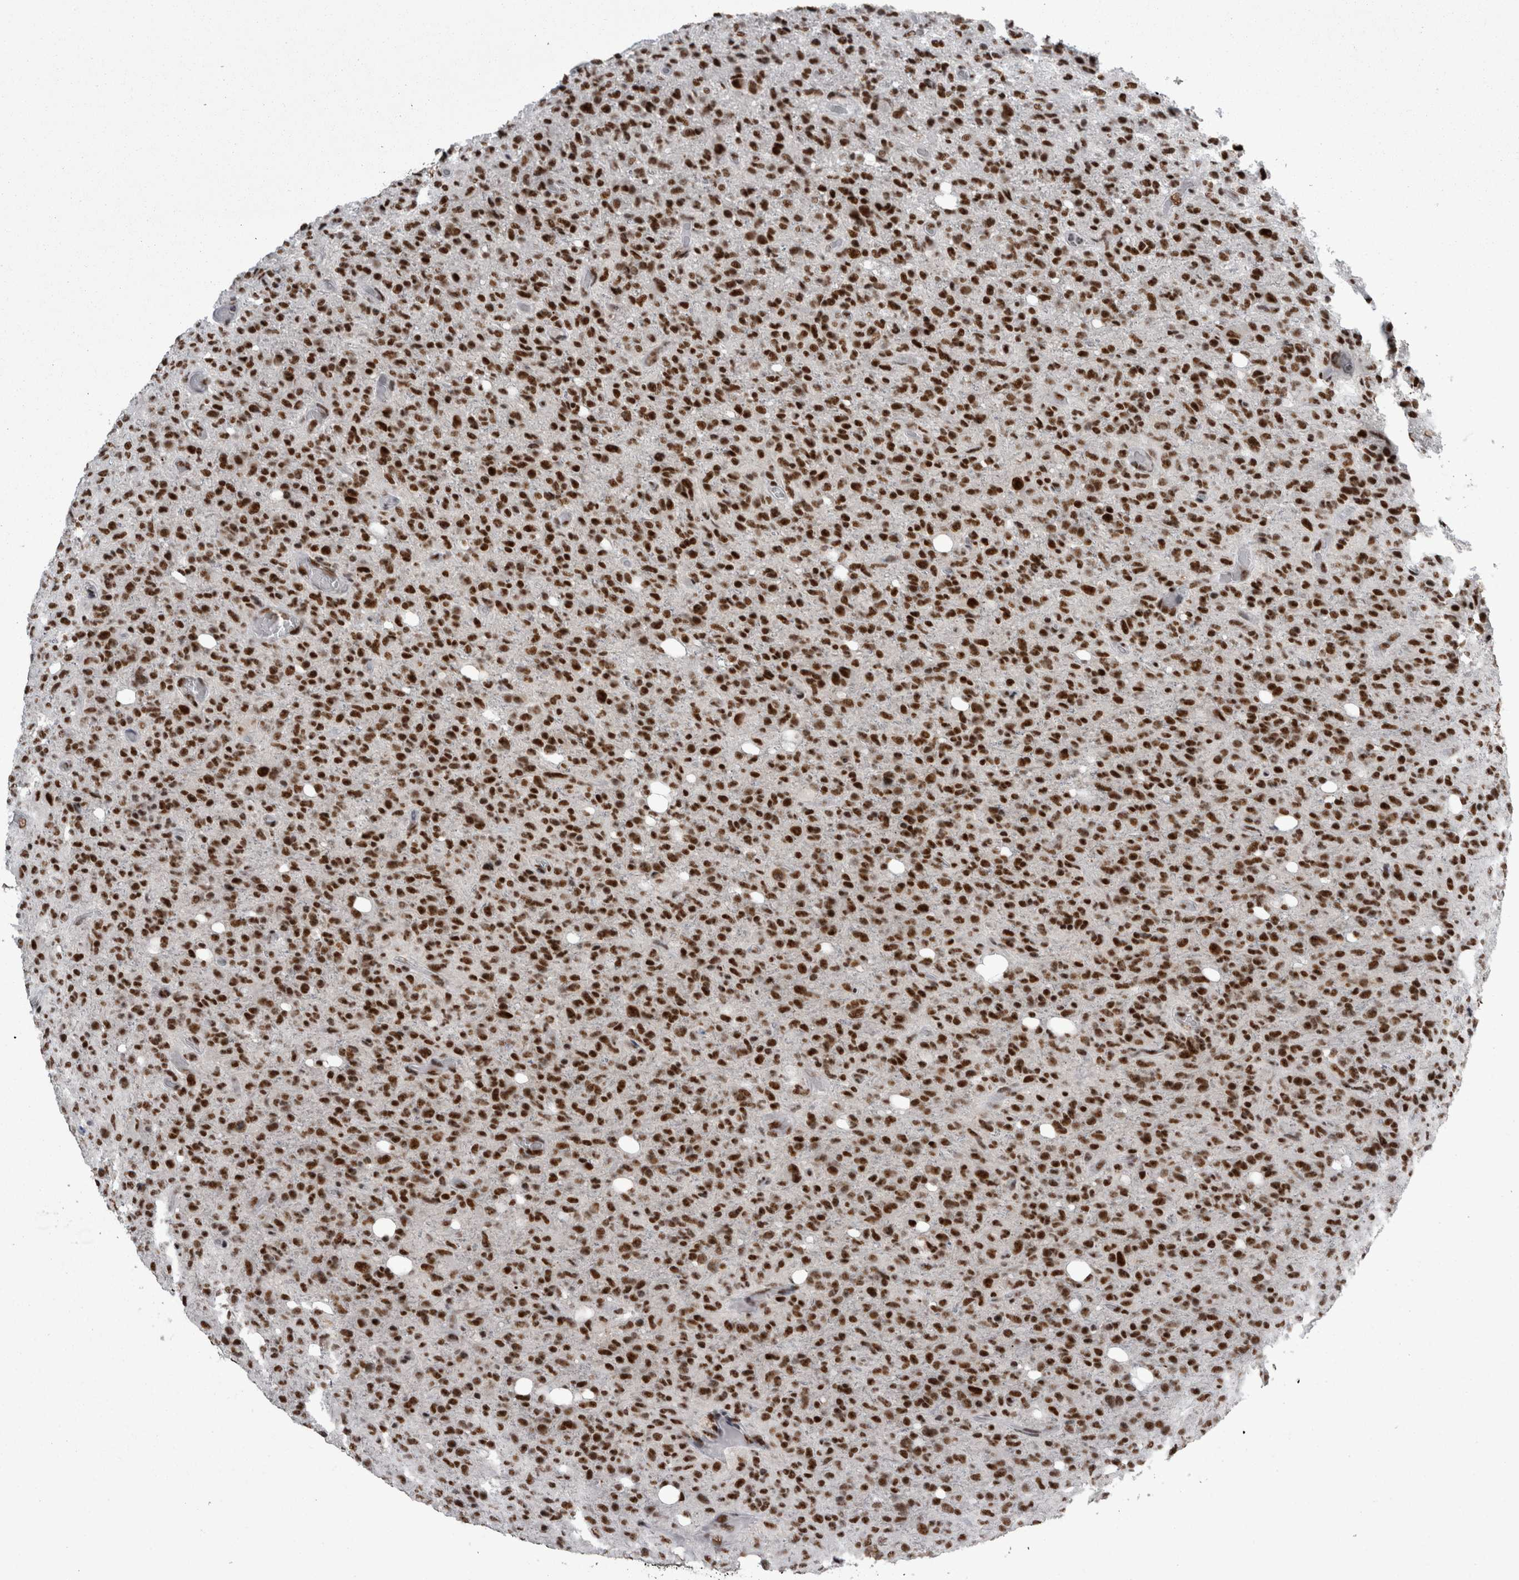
{"staining": {"intensity": "strong", "quantity": ">75%", "location": "nuclear"}, "tissue": "glioma", "cell_type": "Tumor cells", "image_type": "cancer", "snomed": [{"axis": "morphology", "description": "Glioma, malignant, High grade"}, {"axis": "topography", "description": "Brain"}], "caption": "Human glioma stained with a brown dye shows strong nuclear positive staining in about >75% of tumor cells.", "gene": "SNRNP40", "patient": {"sex": "female", "age": 57}}